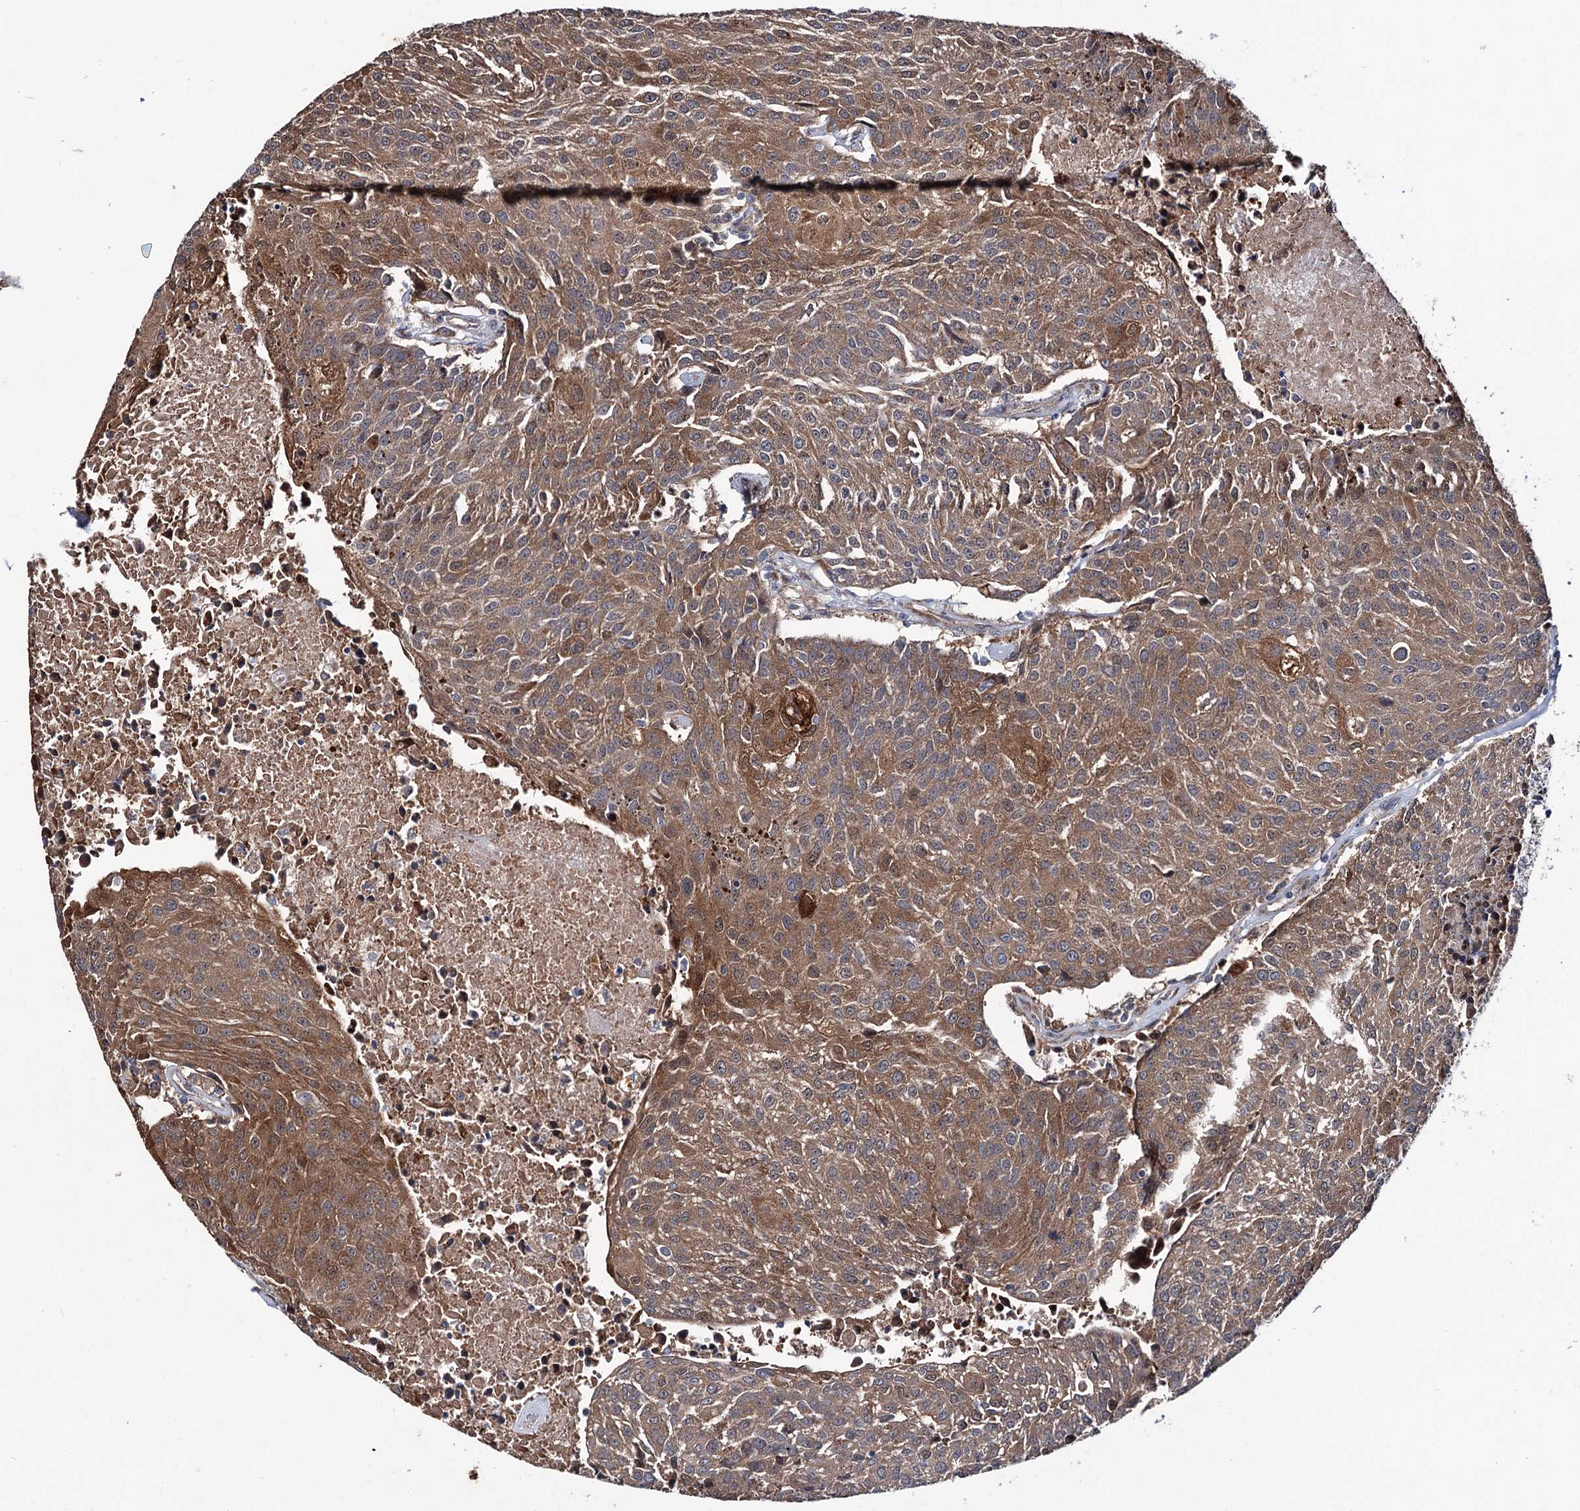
{"staining": {"intensity": "moderate", "quantity": ">75%", "location": "cytoplasmic/membranous"}, "tissue": "urothelial cancer", "cell_type": "Tumor cells", "image_type": "cancer", "snomed": [{"axis": "morphology", "description": "Urothelial carcinoma, High grade"}, {"axis": "topography", "description": "Urinary bladder"}], "caption": "Immunohistochemistry (IHC) micrograph of urothelial cancer stained for a protein (brown), which reveals medium levels of moderate cytoplasmic/membranous positivity in approximately >75% of tumor cells.", "gene": "PTPN3", "patient": {"sex": "female", "age": 85}}